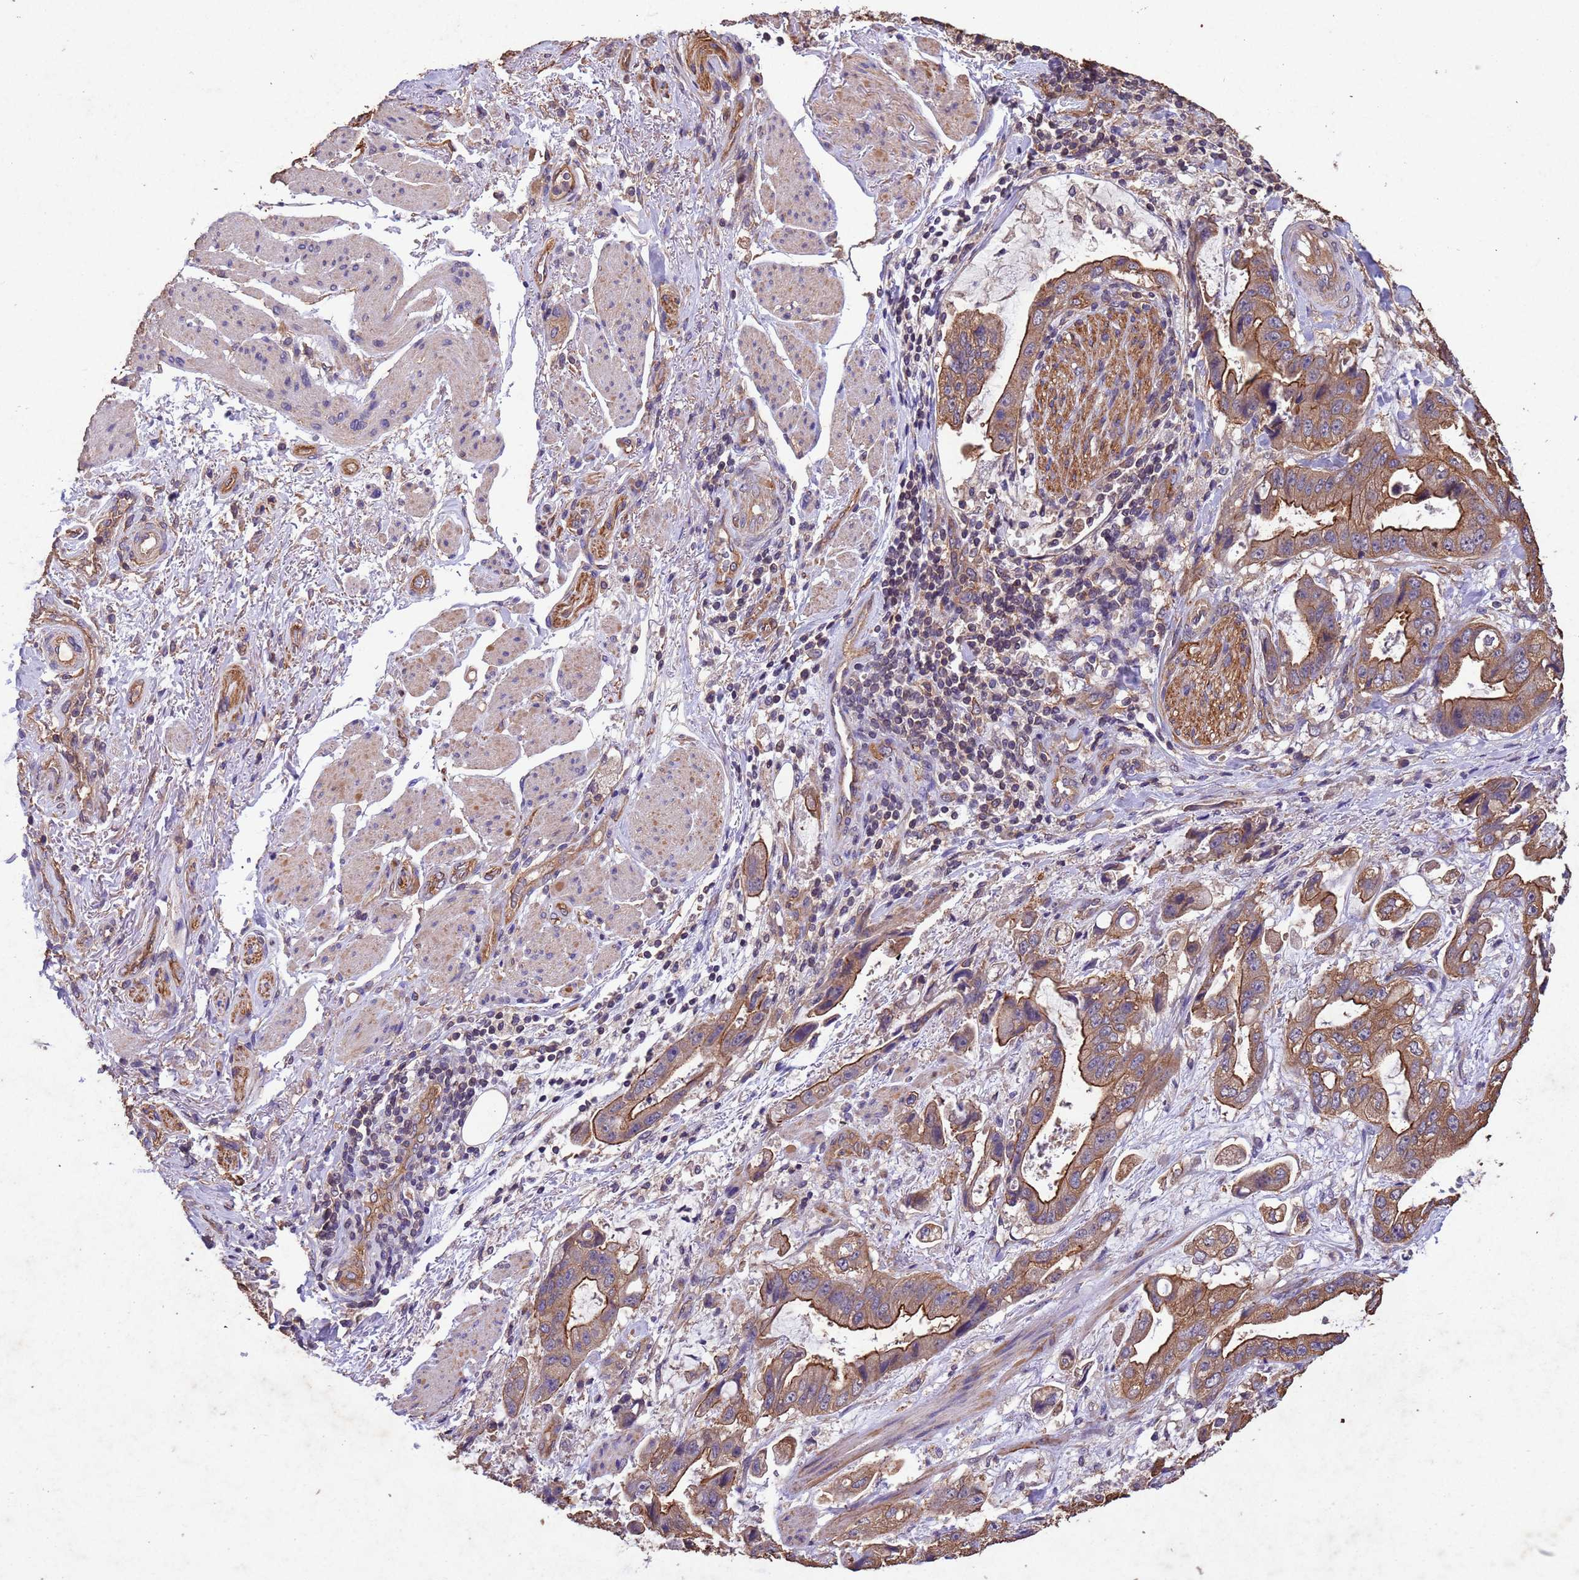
{"staining": {"intensity": "moderate", "quantity": ">75%", "location": "cytoplasmic/membranous"}, "tissue": "stomach cancer", "cell_type": "Tumor cells", "image_type": "cancer", "snomed": [{"axis": "morphology", "description": "Adenocarcinoma, NOS"}, {"axis": "topography", "description": "Stomach"}], "caption": "About >75% of tumor cells in stomach cancer (adenocarcinoma) demonstrate moderate cytoplasmic/membranous protein positivity as visualized by brown immunohistochemical staining.", "gene": "MTX3", "patient": {"sex": "male", "age": 62}}